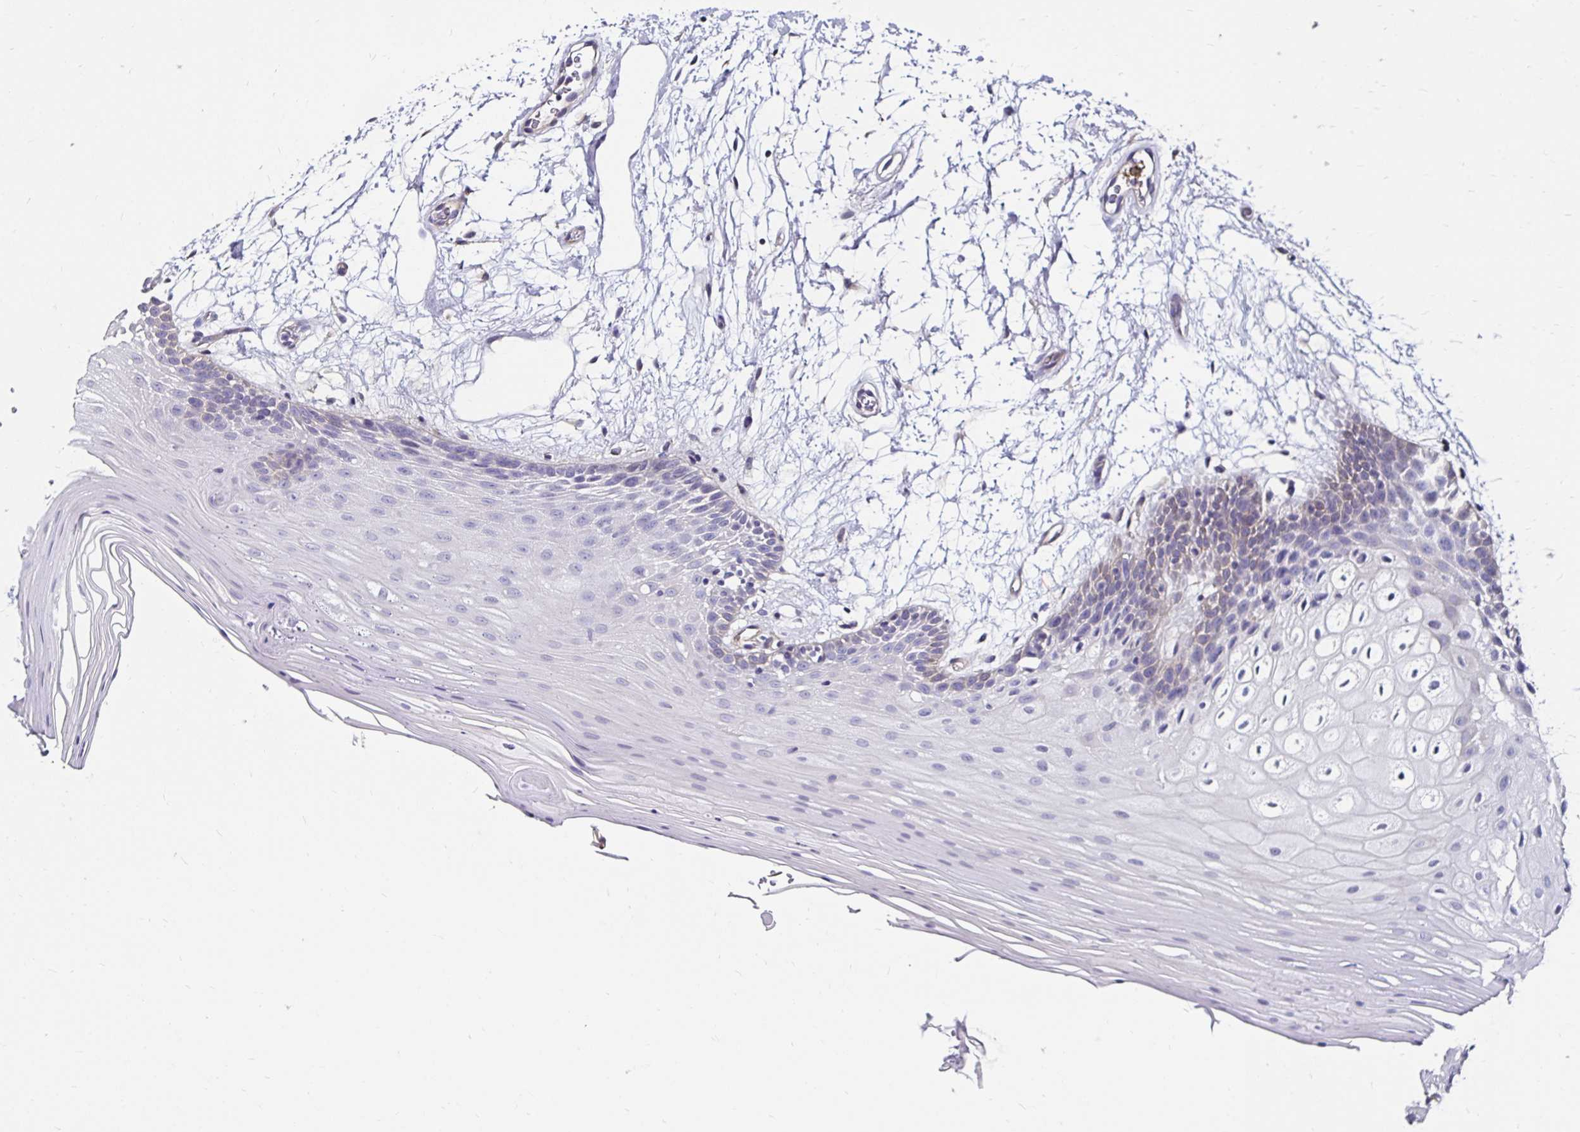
{"staining": {"intensity": "negative", "quantity": "none", "location": "none"}, "tissue": "oral mucosa", "cell_type": "Squamous epithelial cells", "image_type": "normal", "snomed": [{"axis": "morphology", "description": "Normal tissue, NOS"}, {"axis": "morphology", "description": "Squamous cell carcinoma, NOS"}, {"axis": "topography", "description": "Oral tissue"}, {"axis": "topography", "description": "Tounge, NOS"}, {"axis": "topography", "description": "Head-Neck"}], "caption": "DAB immunohistochemical staining of benign oral mucosa displays no significant positivity in squamous epithelial cells. (DAB immunohistochemistry (IHC) visualized using brightfield microscopy, high magnification).", "gene": "ITGB1", "patient": {"sex": "male", "age": 62}}